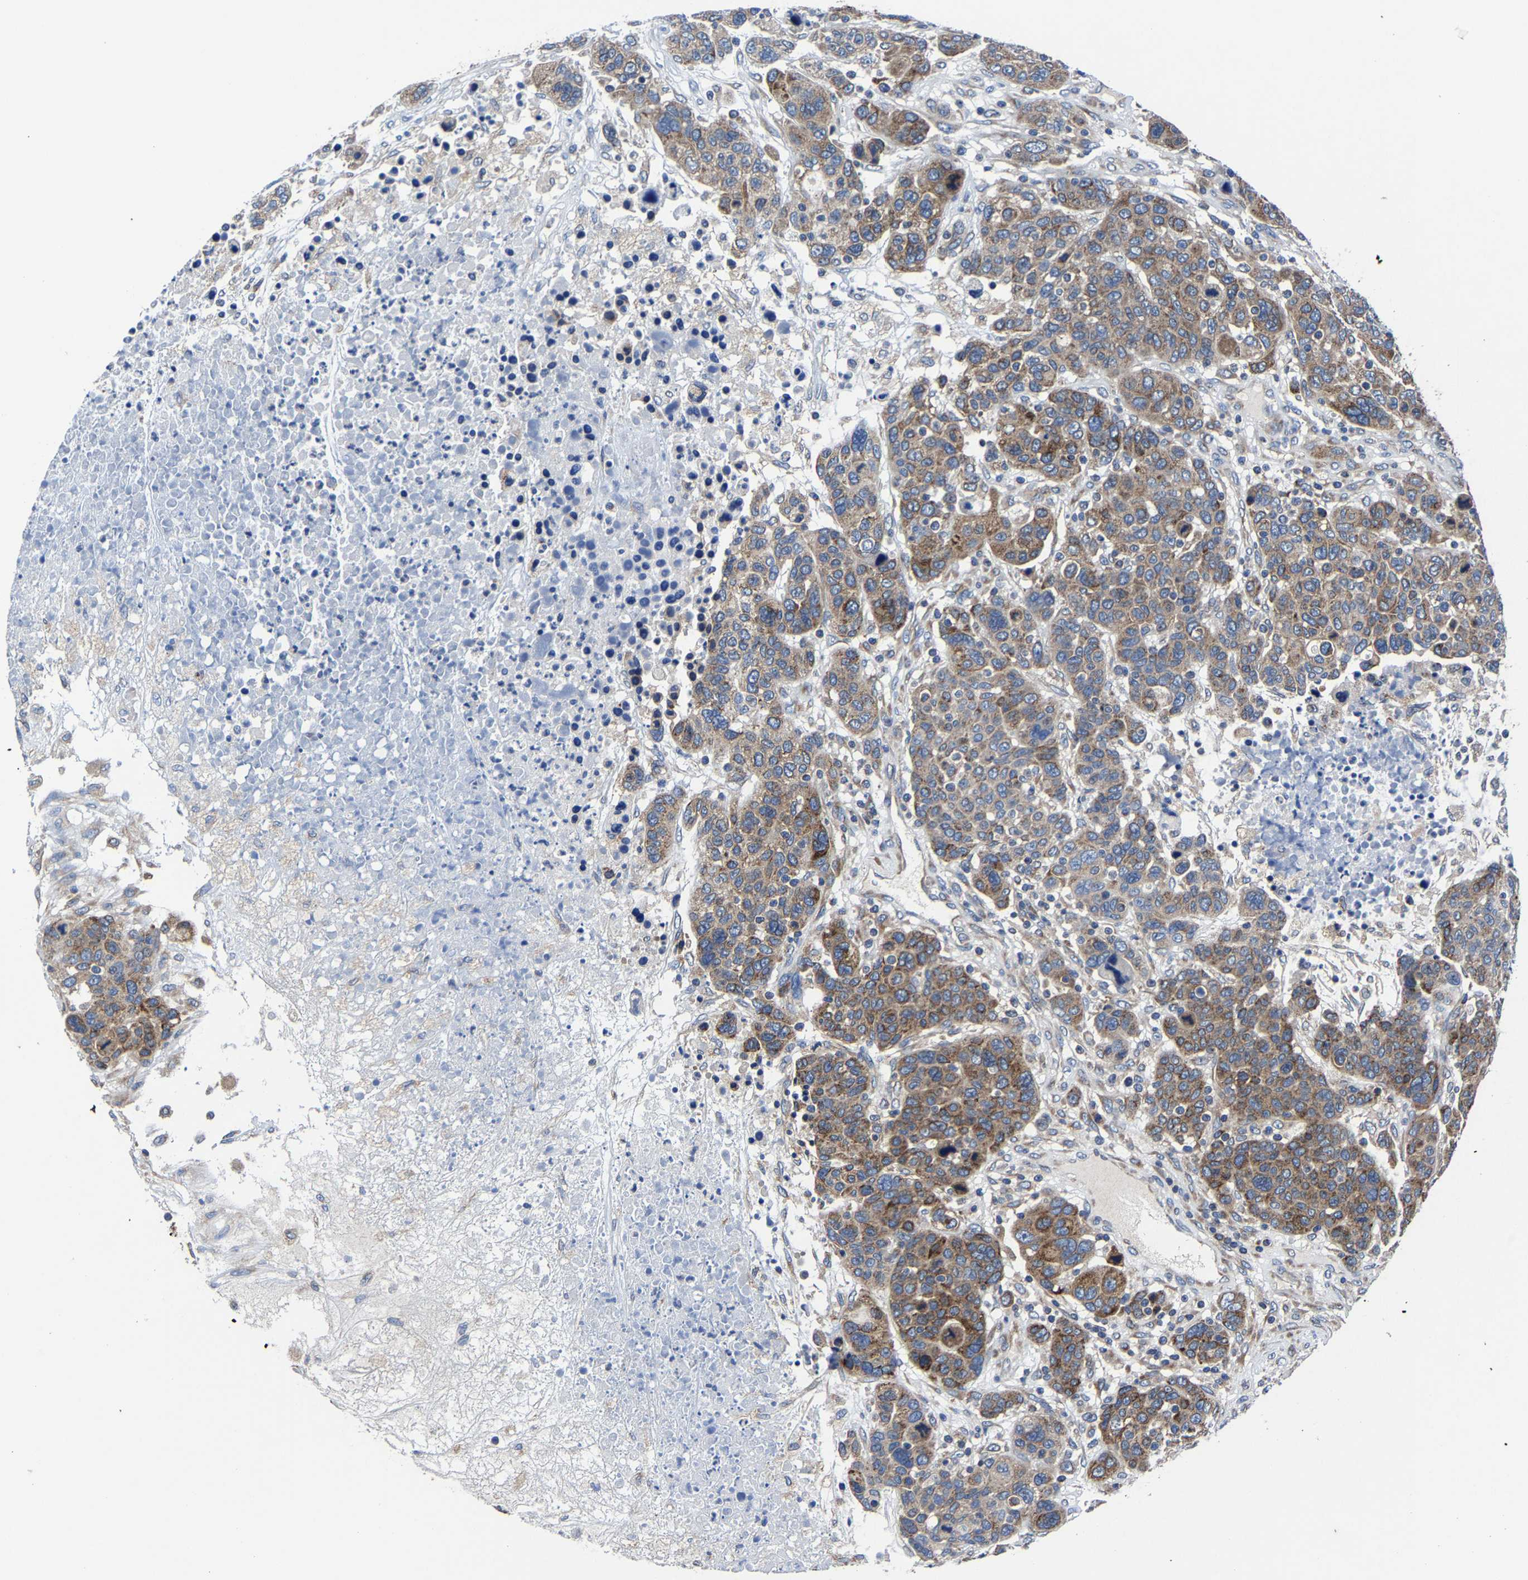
{"staining": {"intensity": "moderate", "quantity": ">75%", "location": "cytoplasmic/membranous"}, "tissue": "breast cancer", "cell_type": "Tumor cells", "image_type": "cancer", "snomed": [{"axis": "morphology", "description": "Duct carcinoma"}, {"axis": "topography", "description": "Breast"}], "caption": "Breast cancer (invasive ductal carcinoma) tissue displays moderate cytoplasmic/membranous expression in about >75% of tumor cells, visualized by immunohistochemistry. The staining was performed using DAB (3,3'-diaminobenzidine), with brown indicating positive protein expression. Nuclei are stained blue with hematoxylin.", "gene": "EBAG9", "patient": {"sex": "female", "age": 37}}